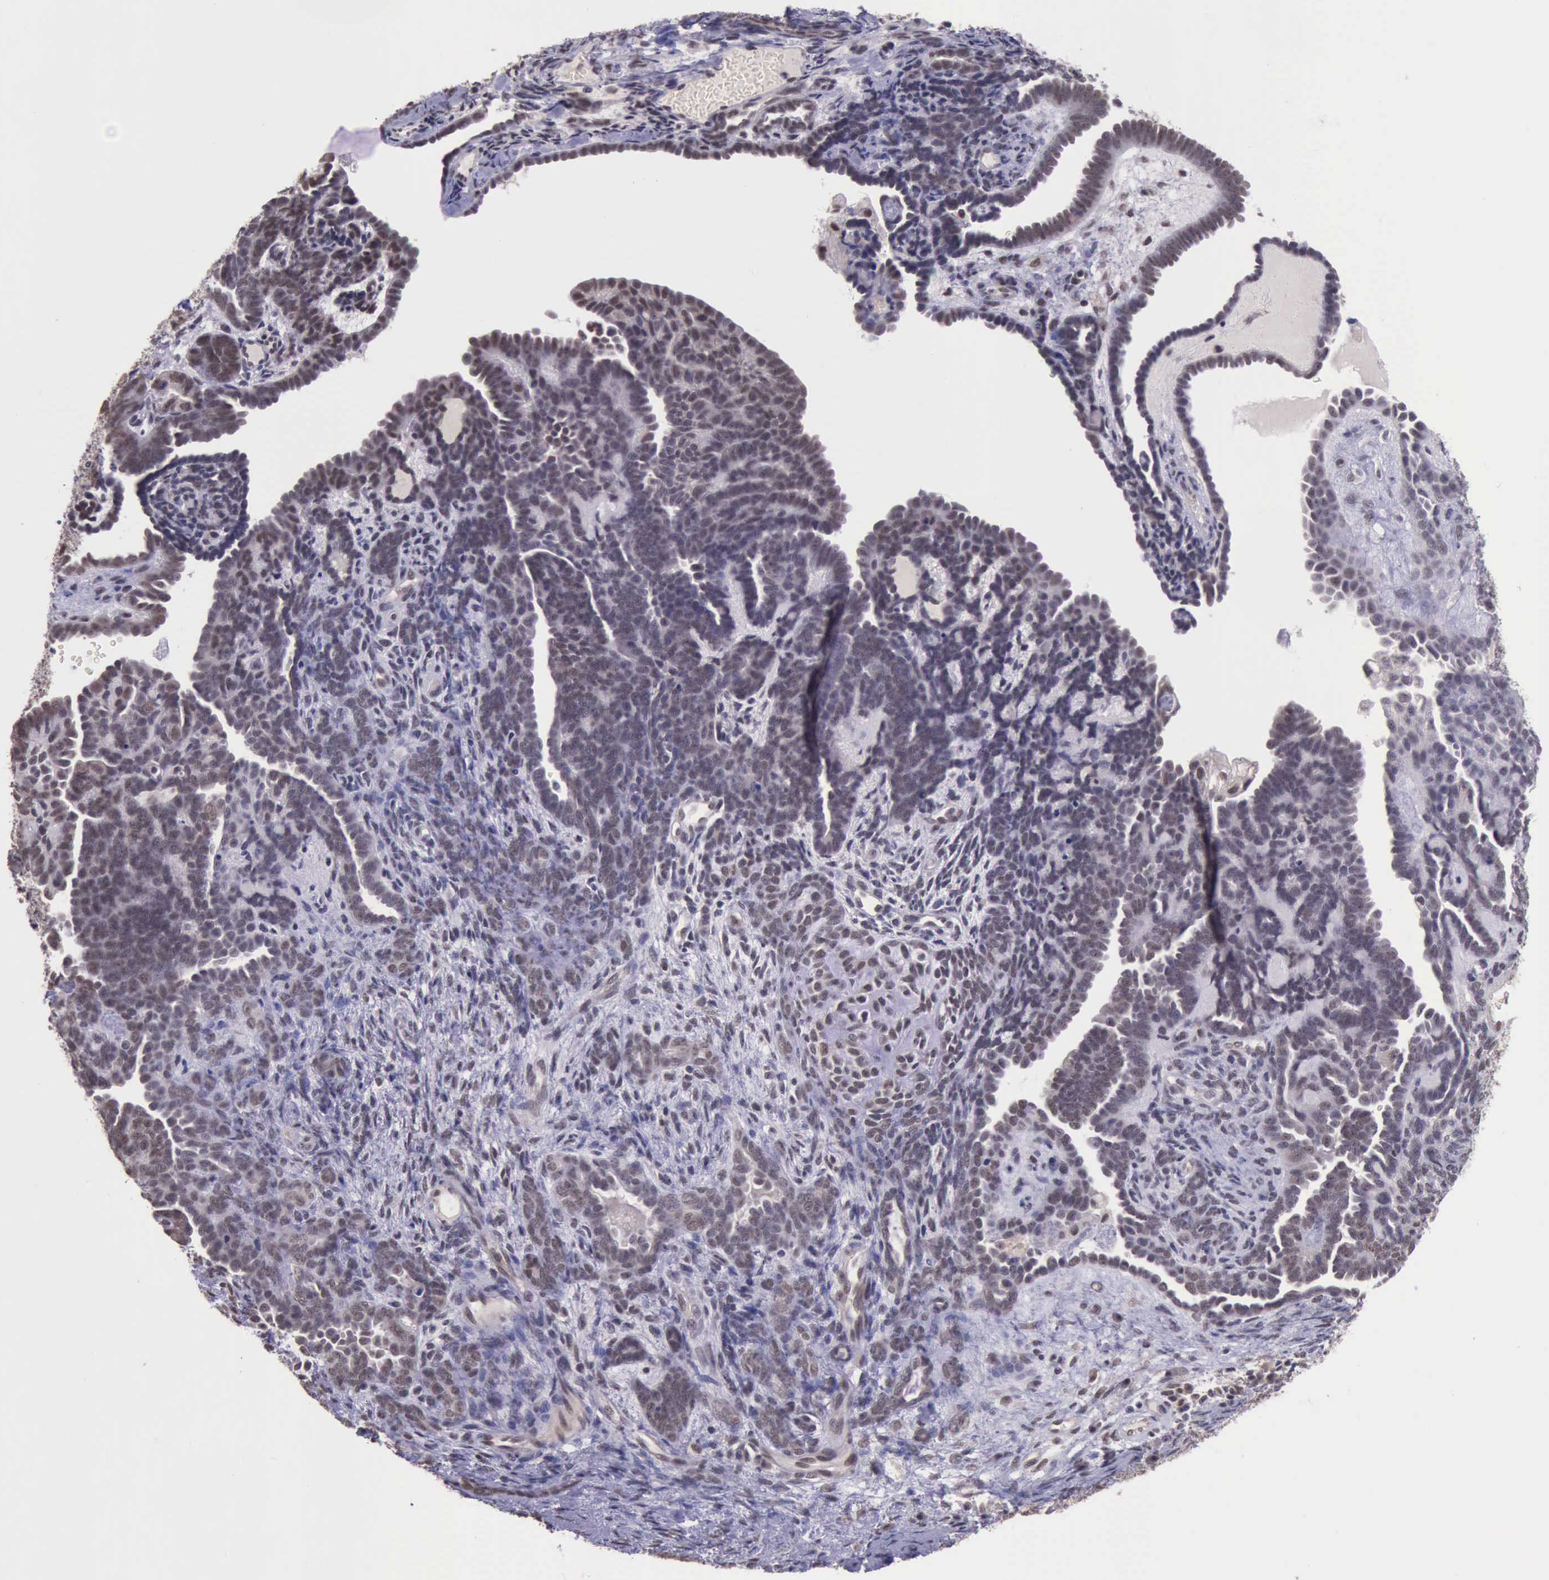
{"staining": {"intensity": "moderate", "quantity": ">75%", "location": "nuclear"}, "tissue": "endometrial cancer", "cell_type": "Tumor cells", "image_type": "cancer", "snomed": [{"axis": "morphology", "description": "Neoplasm, malignant, NOS"}, {"axis": "topography", "description": "Endometrium"}], "caption": "This histopathology image displays immunohistochemistry staining of neoplasm (malignant) (endometrial), with medium moderate nuclear staining in approximately >75% of tumor cells.", "gene": "PRPF39", "patient": {"sex": "female", "age": 74}}